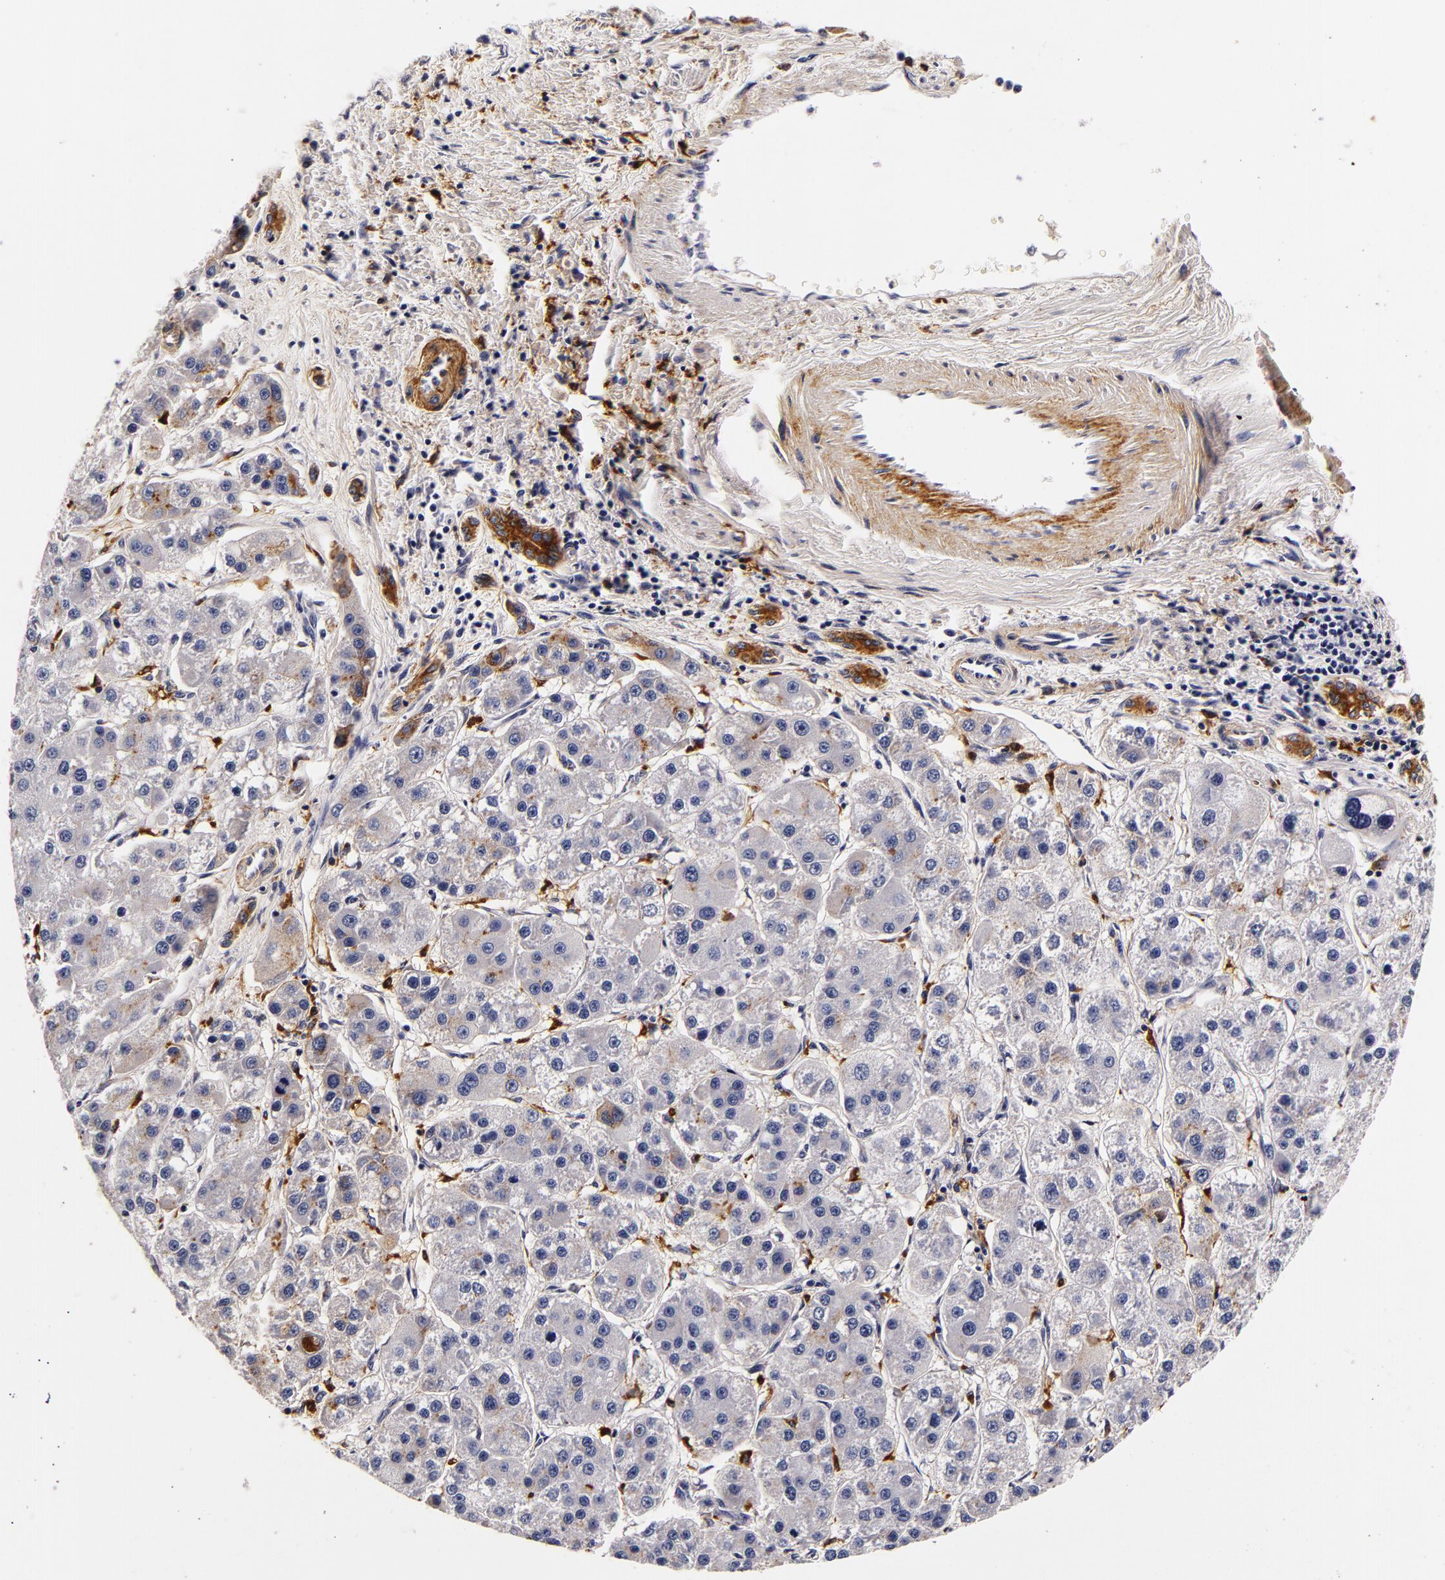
{"staining": {"intensity": "negative", "quantity": "none", "location": "none"}, "tissue": "liver cancer", "cell_type": "Tumor cells", "image_type": "cancer", "snomed": [{"axis": "morphology", "description": "Carcinoma, Hepatocellular, NOS"}, {"axis": "topography", "description": "Liver"}], "caption": "The micrograph demonstrates no staining of tumor cells in liver cancer.", "gene": "LGALS3BP", "patient": {"sex": "female", "age": 85}}